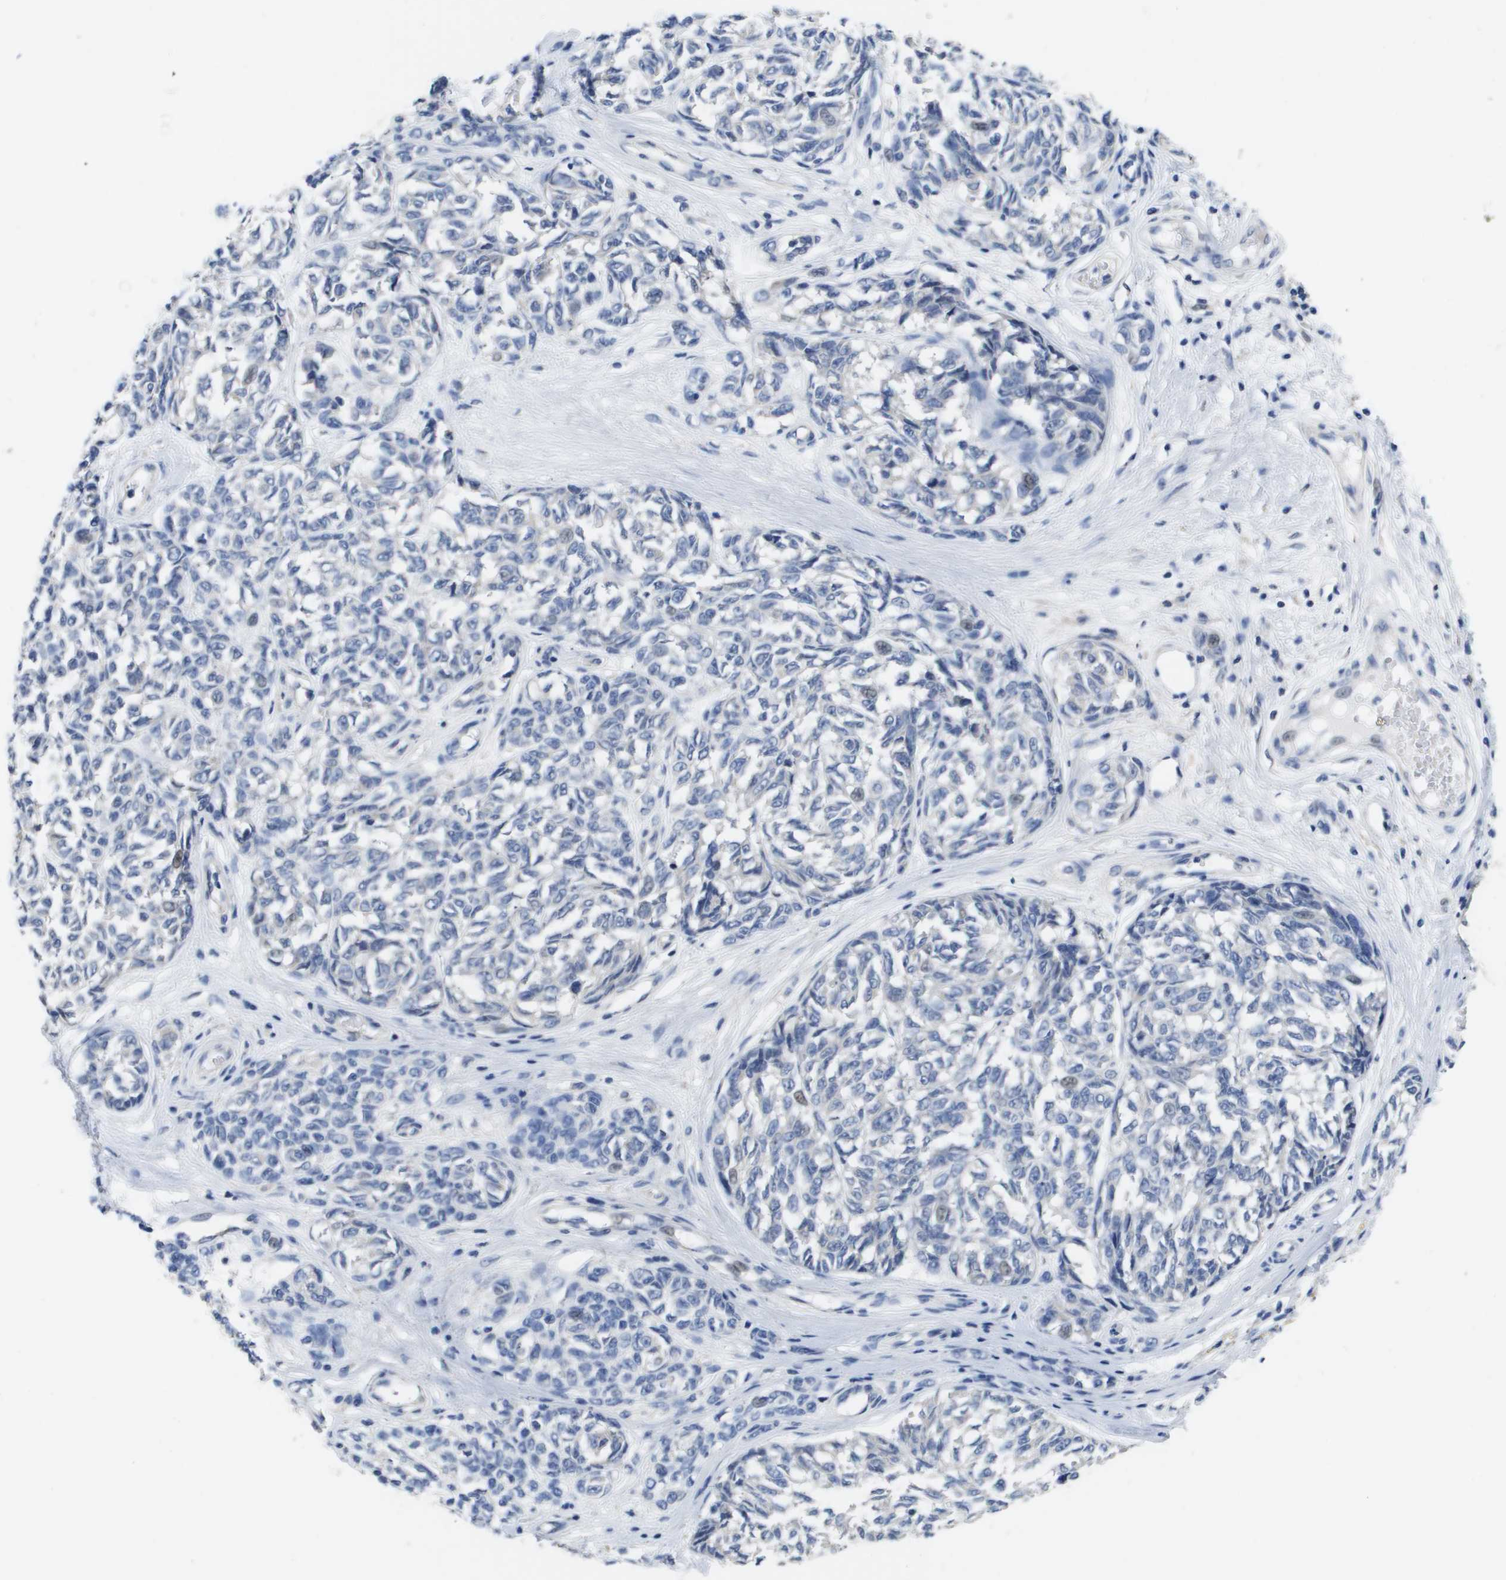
{"staining": {"intensity": "weak", "quantity": "<25%", "location": "nuclear"}, "tissue": "melanoma", "cell_type": "Tumor cells", "image_type": "cancer", "snomed": [{"axis": "morphology", "description": "Malignant melanoma, NOS"}, {"axis": "topography", "description": "Skin"}], "caption": "Malignant melanoma stained for a protein using immunohistochemistry (IHC) reveals no staining tumor cells.", "gene": "CA9", "patient": {"sex": "female", "age": 64}}